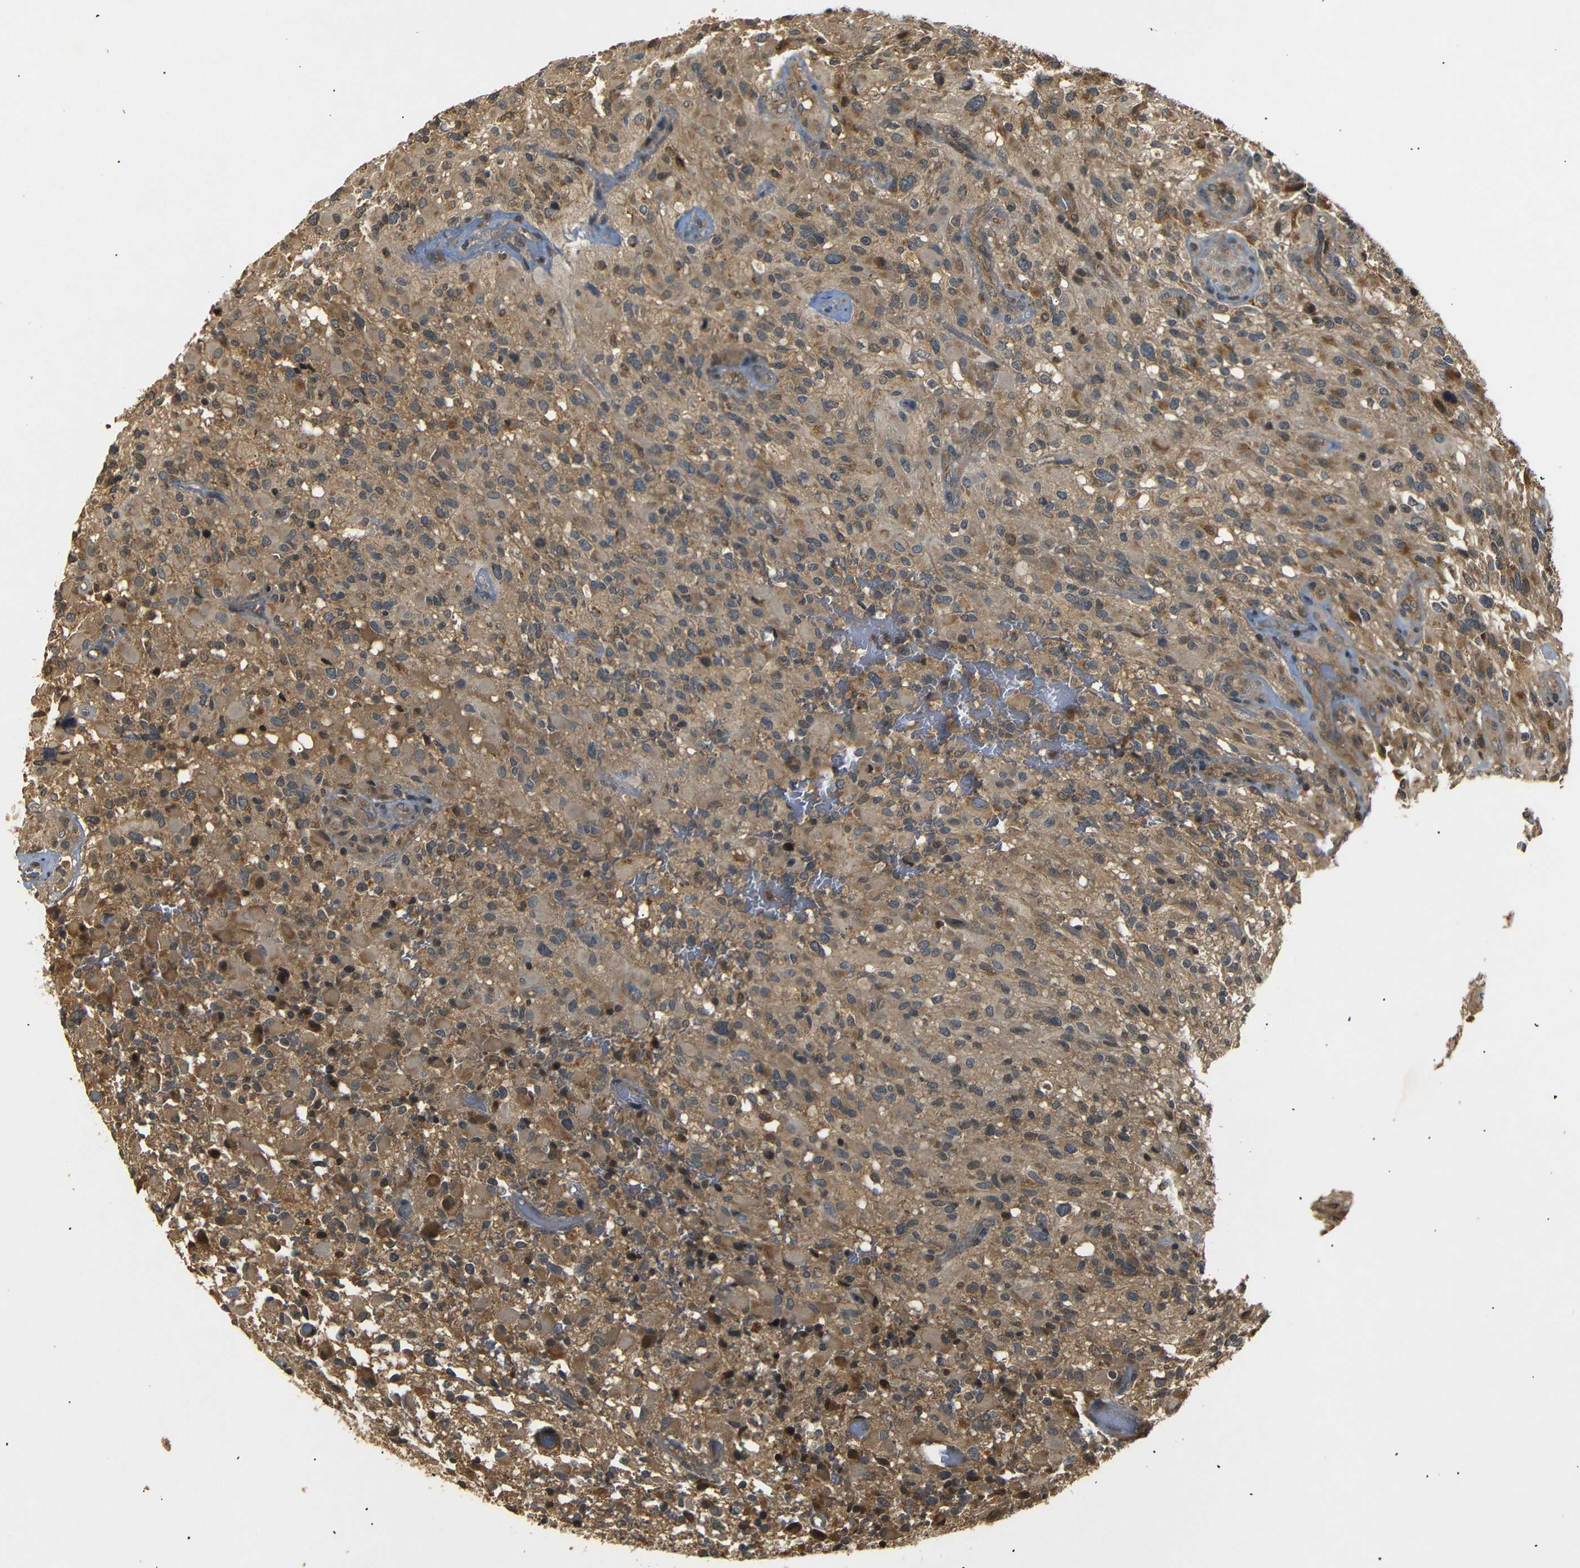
{"staining": {"intensity": "moderate", "quantity": ">75%", "location": "cytoplasmic/membranous"}, "tissue": "glioma", "cell_type": "Tumor cells", "image_type": "cancer", "snomed": [{"axis": "morphology", "description": "Glioma, malignant, High grade"}, {"axis": "topography", "description": "Brain"}], "caption": "High-magnification brightfield microscopy of glioma stained with DAB (3,3'-diaminobenzidine) (brown) and counterstained with hematoxylin (blue). tumor cells exhibit moderate cytoplasmic/membranous expression is seen in about>75% of cells.", "gene": "TANK", "patient": {"sex": "male", "age": 71}}